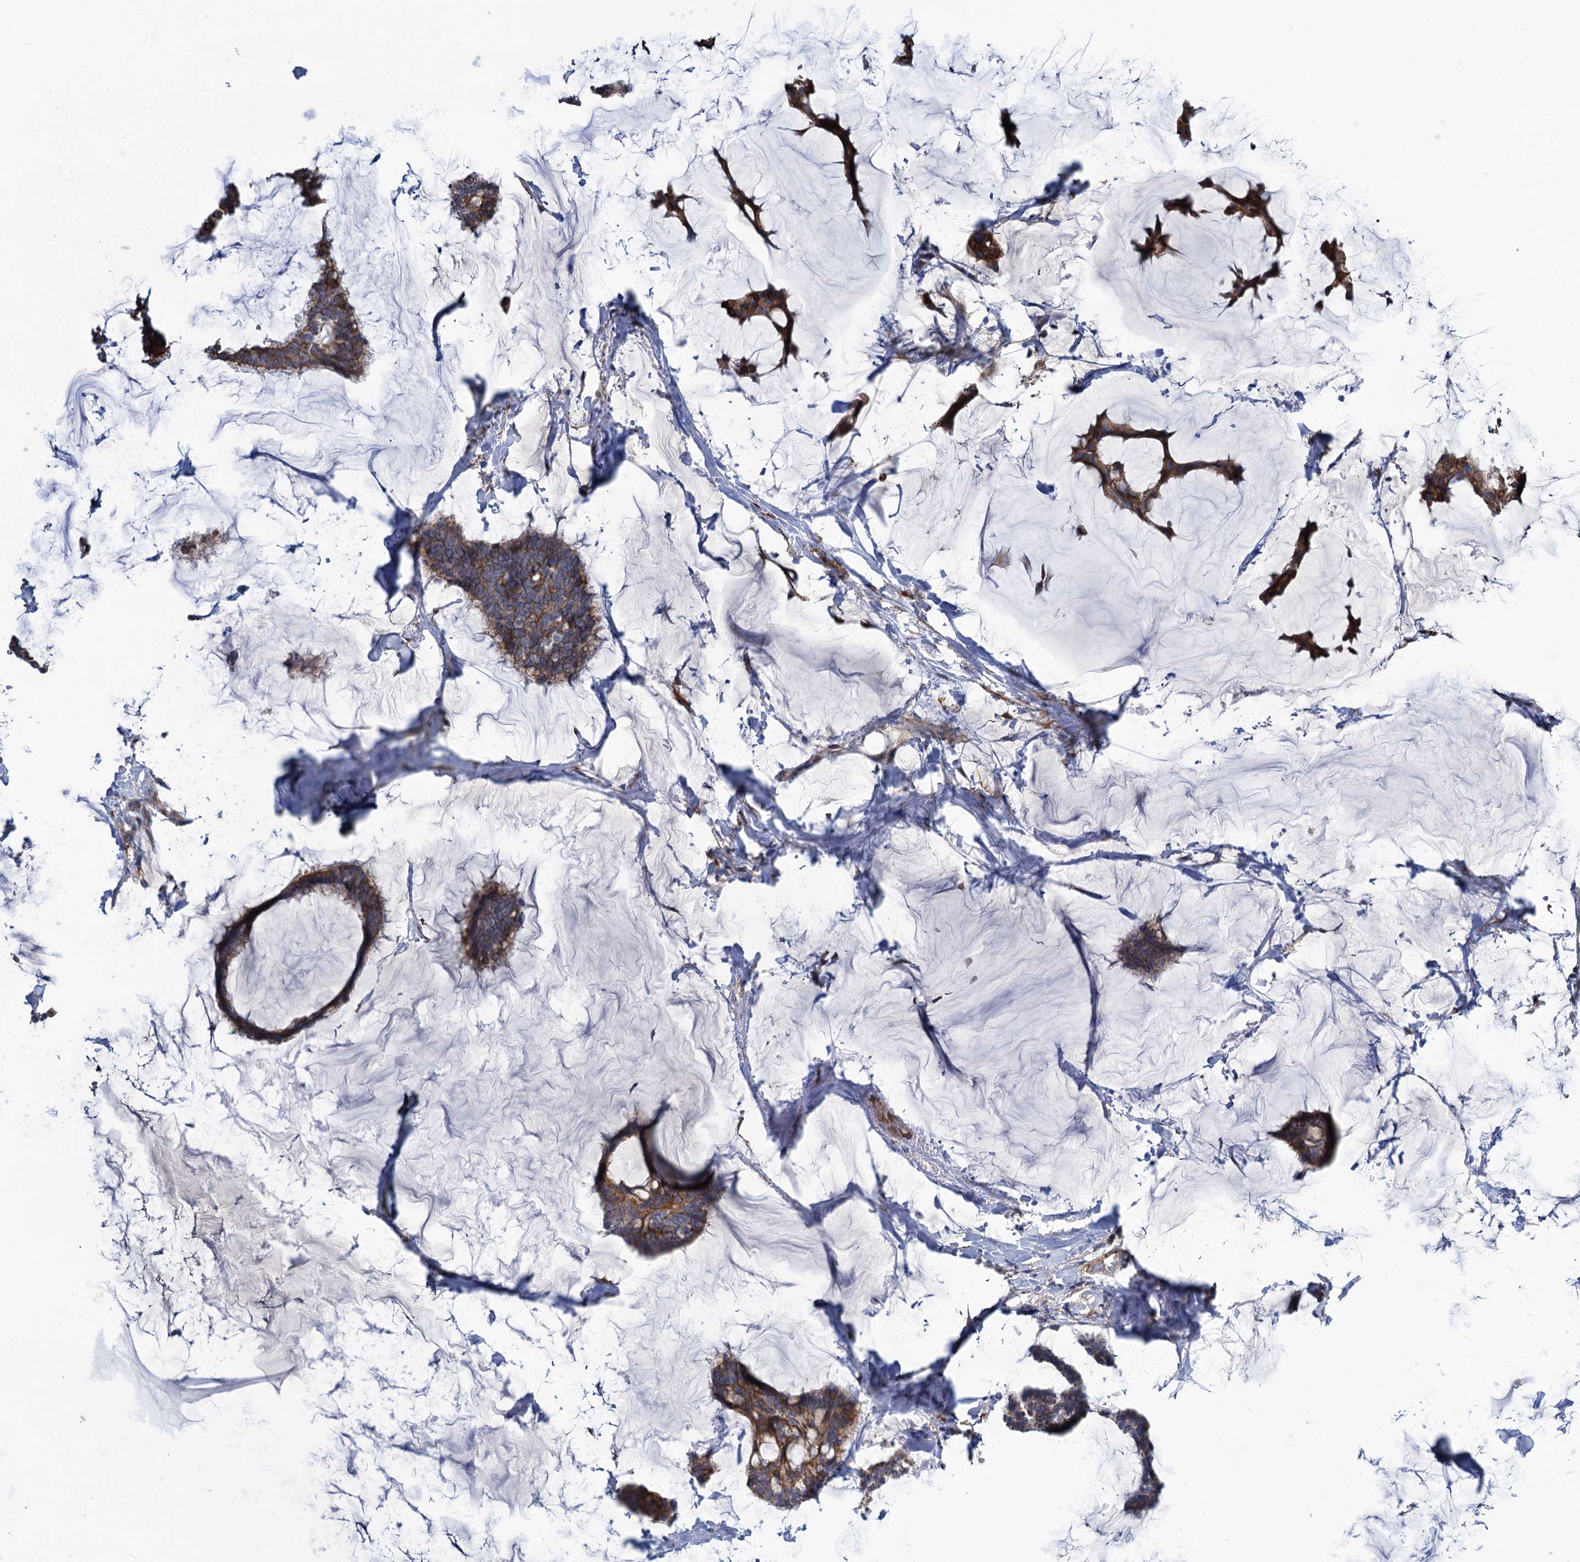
{"staining": {"intensity": "moderate", "quantity": "25%-75%", "location": "cytoplasmic/membranous"}, "tissue": "breast cancer", "cell_type": "Tumor cells", "image_type": "cancer", "snomed": [{"axis": "morphology", "description": "Duct carcinoma"}, {"axis": "topography", "description": "Breast"}], "caption": "Immunohistochemistry (IHC) (DAB) staining of breast cancer reveals moderate cytoplasmic/membranous protein positivity in about 25%-75% of tumor cells.", "gene": "ALKBH7", "patient": {"sex": "female", "age": 93}}